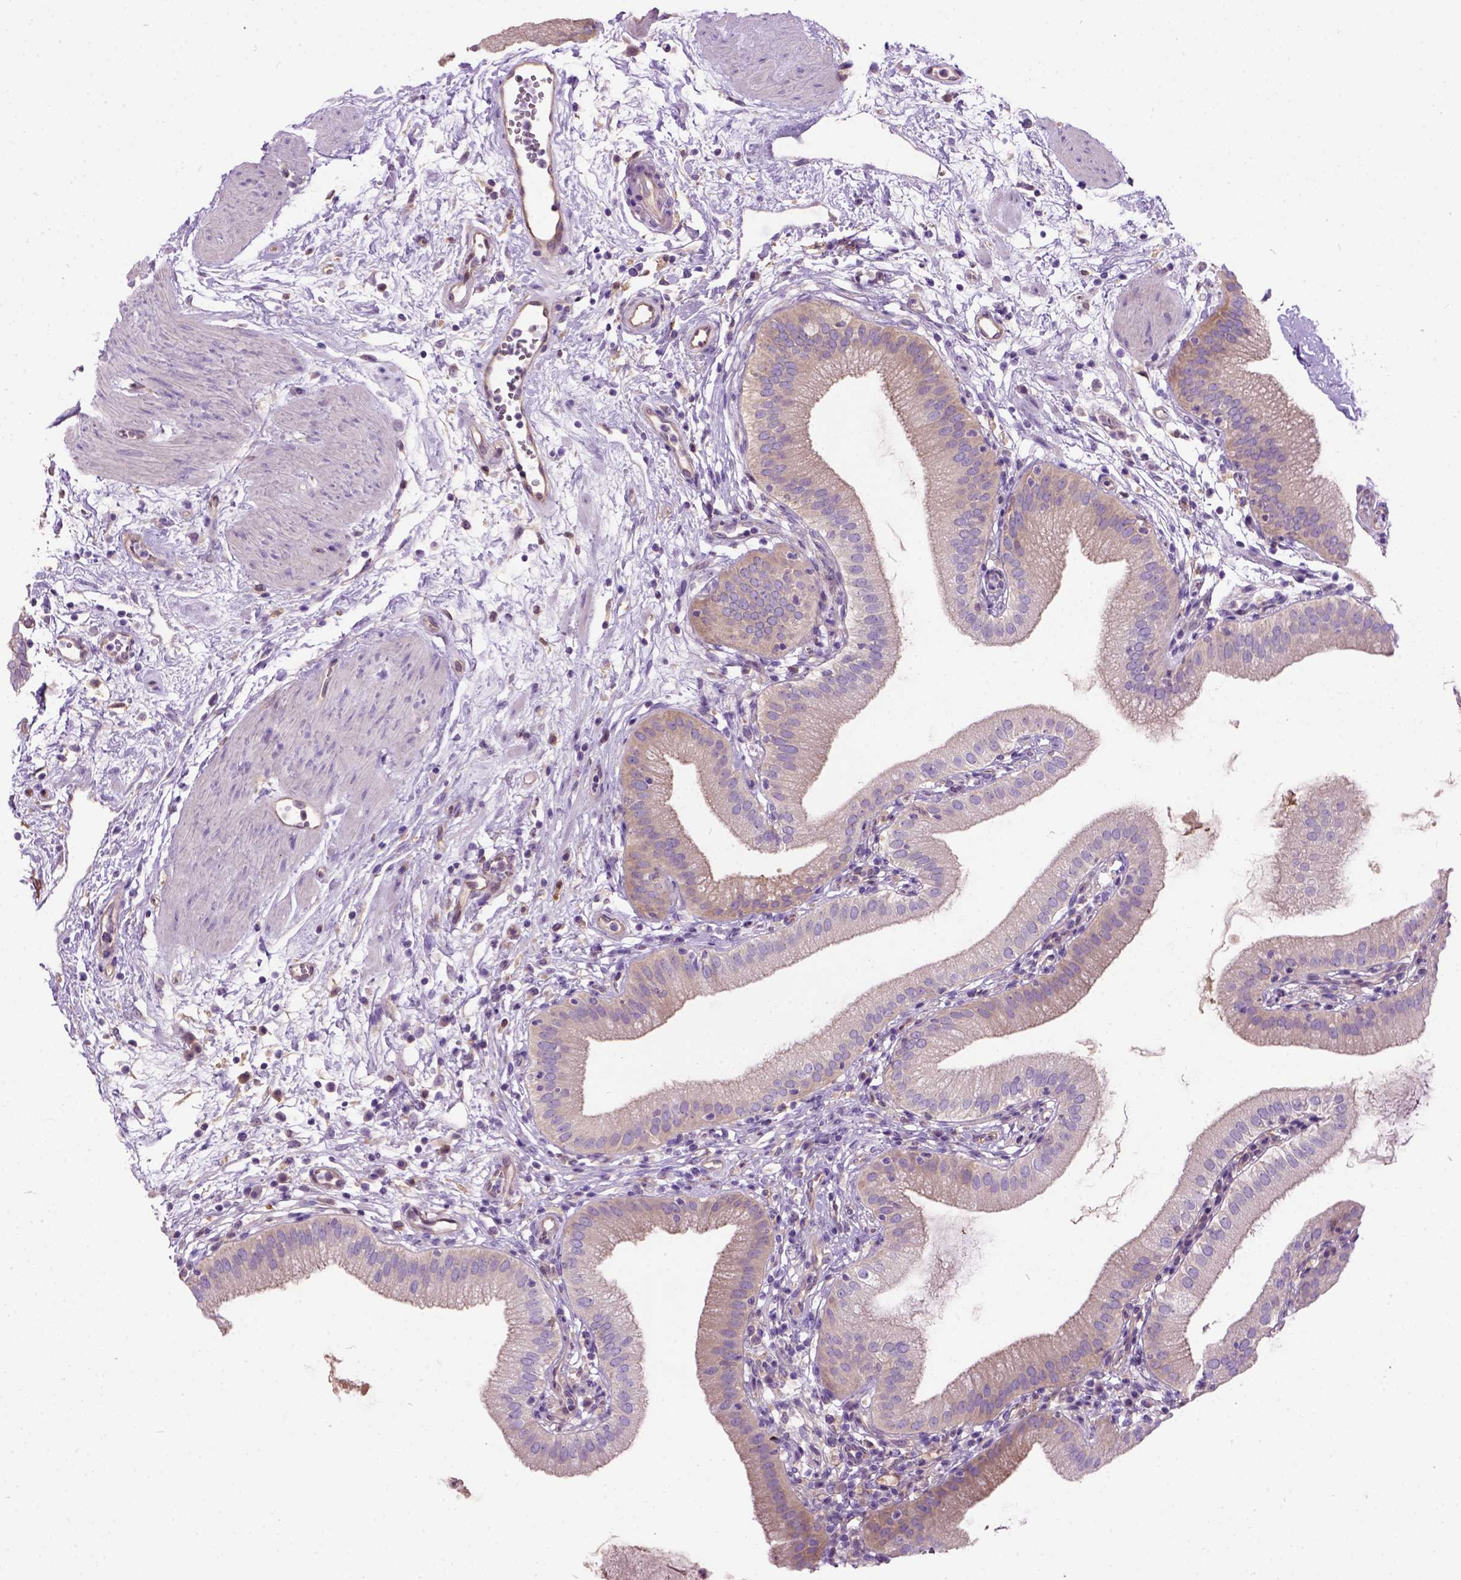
{"staining": {"intensity": "weak", "quantity": "25%-75%", "location": "cytoplasmic/membranous"}, "tissue": "gallbladder", "cell_type": "Glandular cells", "image_type": "normal", "snomed": [{"axis": "morphology", "description": "Normal tissue, NOS"}, {"axis": "topography", "description": "Gallbladder"}], "caption": "A high-resolution image shows IHC staining of benign gallbladder, which demonstrates weak cytoplasmic/membranous expression in approximately 25%-75% of glandular cells. (Brightfield microscopy of DAB IHC at high magnification).", "gene": "SEMA4F", "patient": {"sex": "female", "age": 65}}